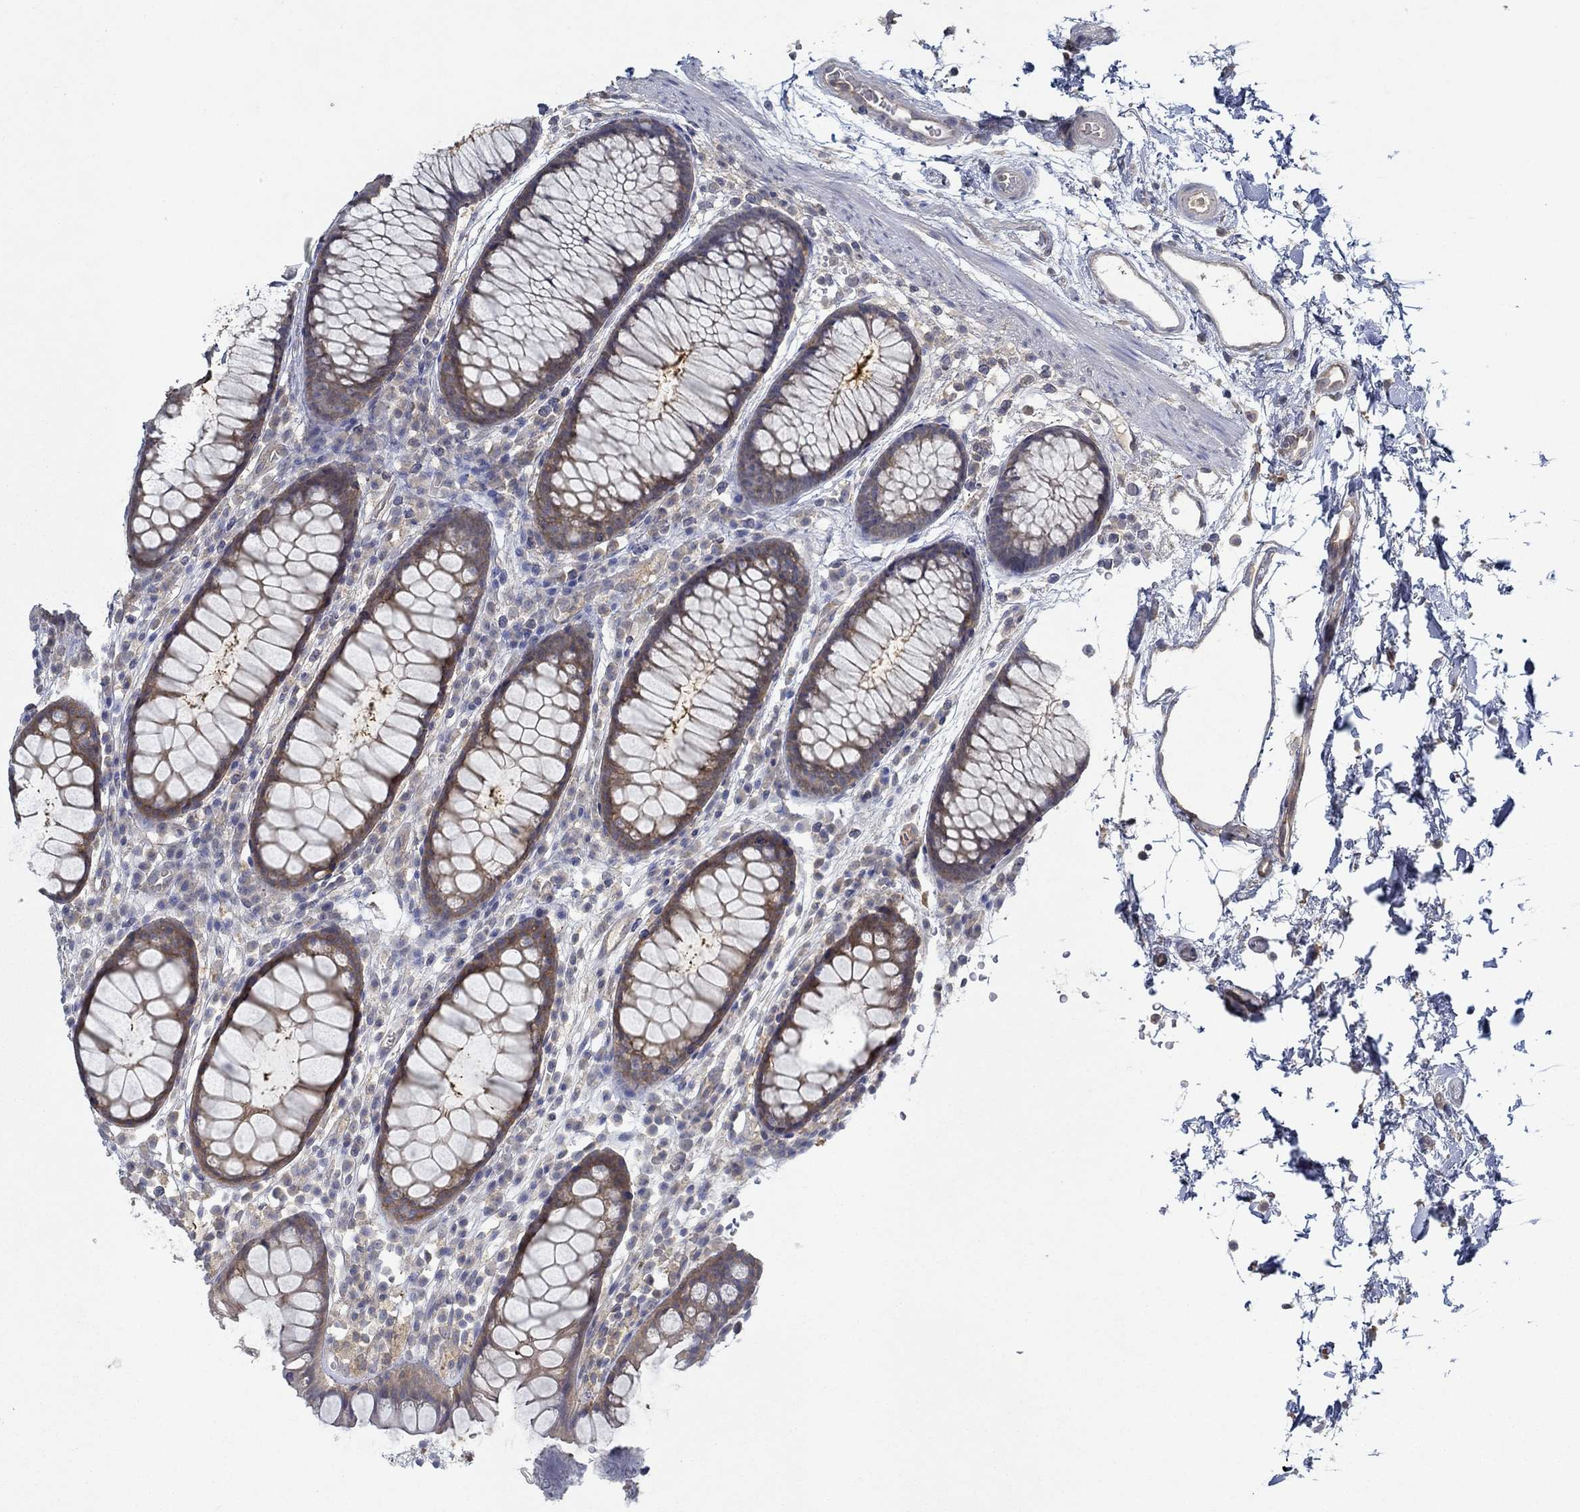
{"staining": {"intensity": "negative", "quantity": "none", "location": "none"}, "tissue": "colon", "cell_type": "Endothelial cells", "image_type": "normal", "snomed": [{"axis": "morphology", "description": "Normal tissue, NOS"}, {"axis": "topography", "description": "Colon"}], "caption": "Immunohistochemistry of unremarkable human colon exhibits no staining in endothelial cells.", "gene": "MTHFR", "patient": {"sex": "male", "age": 76}}